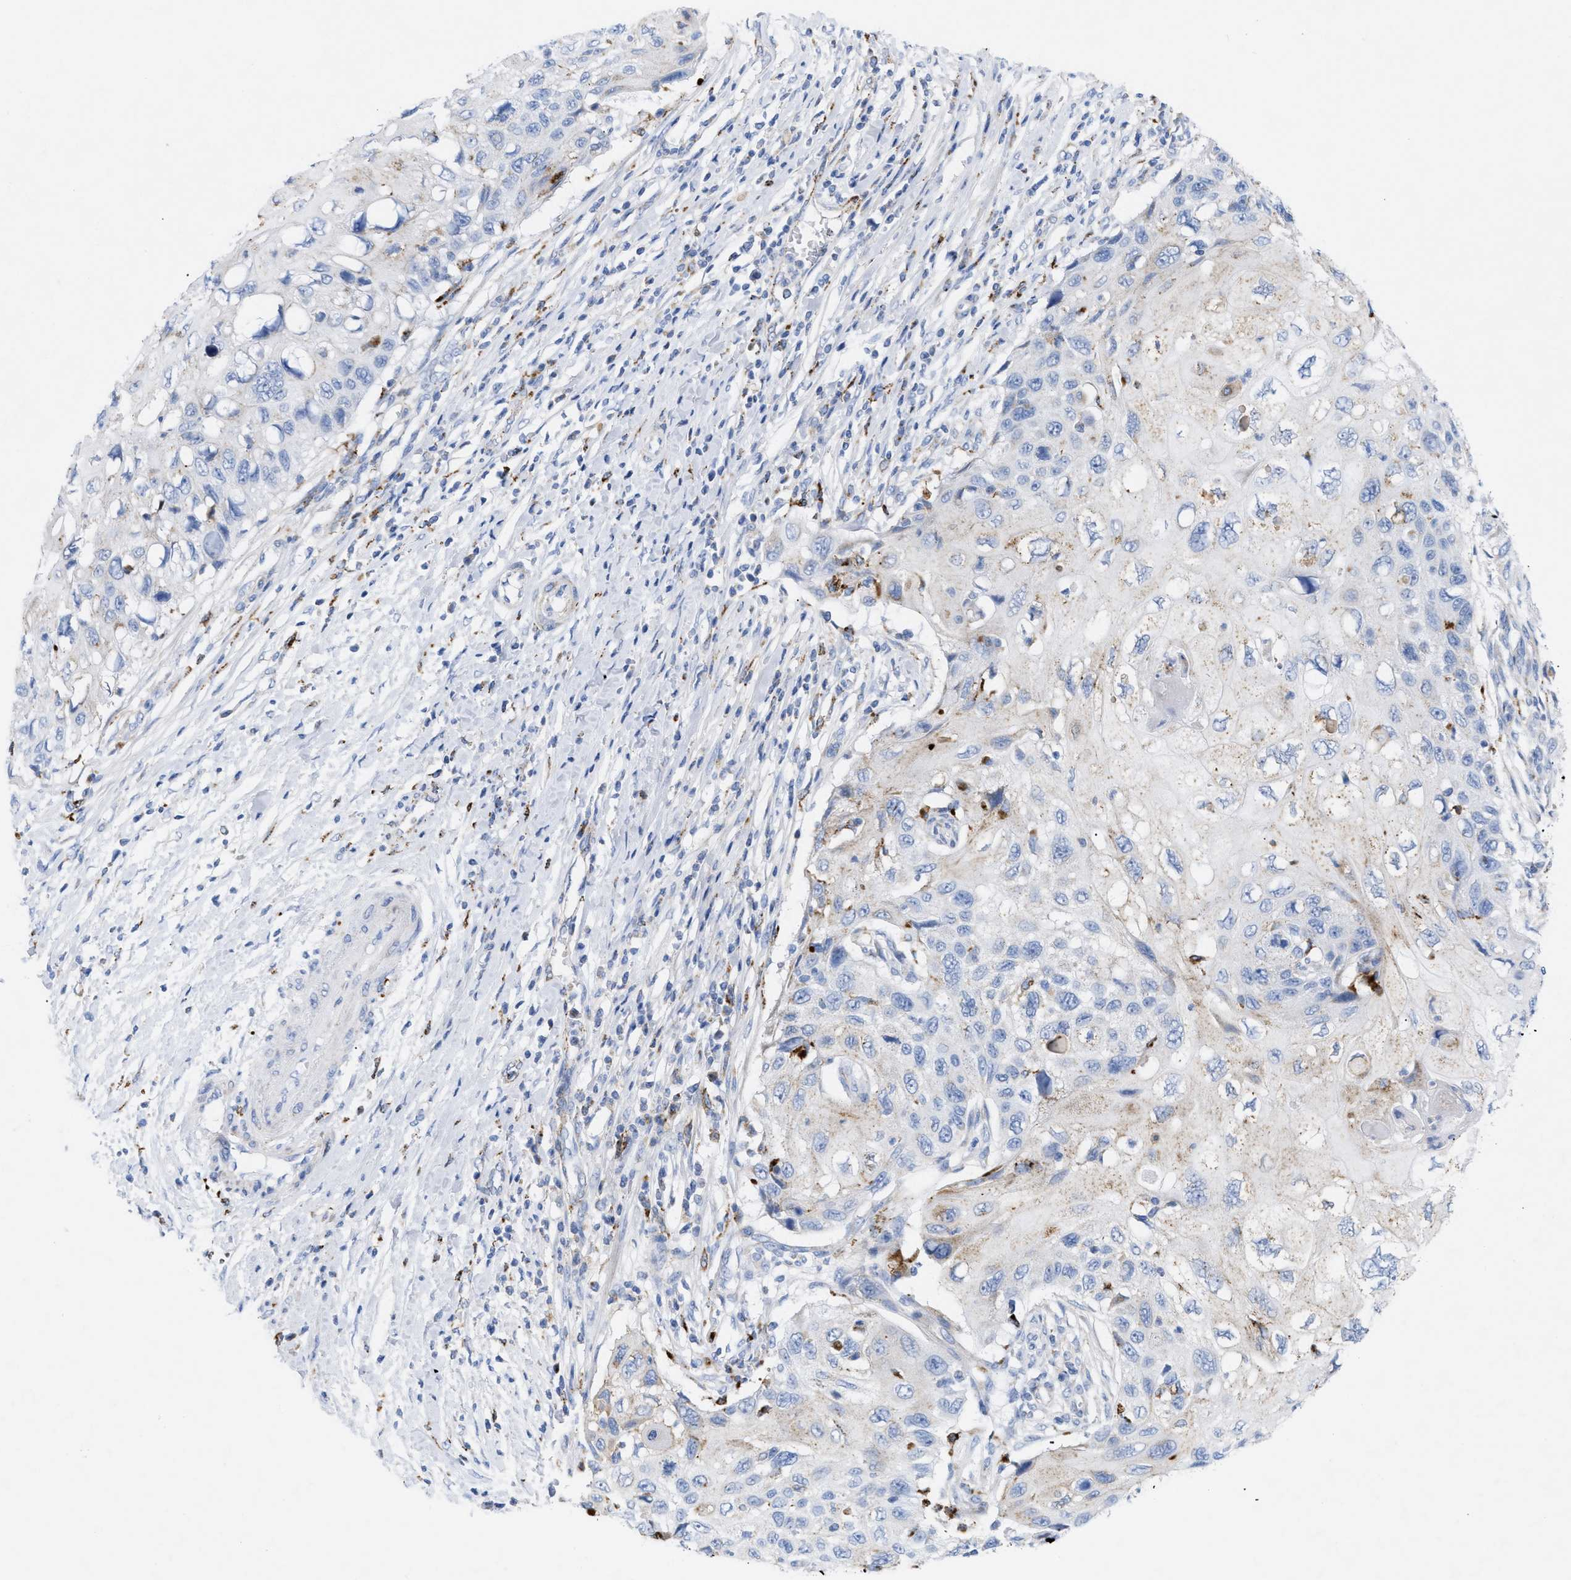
{"staining": {"intensity": "negative", "quantity": "none", "location": "none"}, "tissue": "cervical cancer", "cell_type": "Tumor cells", "image_type": "cancer", "snomed": [{"axis": "morphology", "description": "Squamous cell carcinoma, NOS"}, {"axis": "topography", "description": "Cervix"}], "caption": "Cervical cancer (squamous cell carcinoma) was stained to show a protein in brown. There is no significant positivity in tumor cells. (DAB immunohistochemistry (IHC), high magnification).", "gene": "DRAM2", "patient": {"sex": "female", "age": 70}}